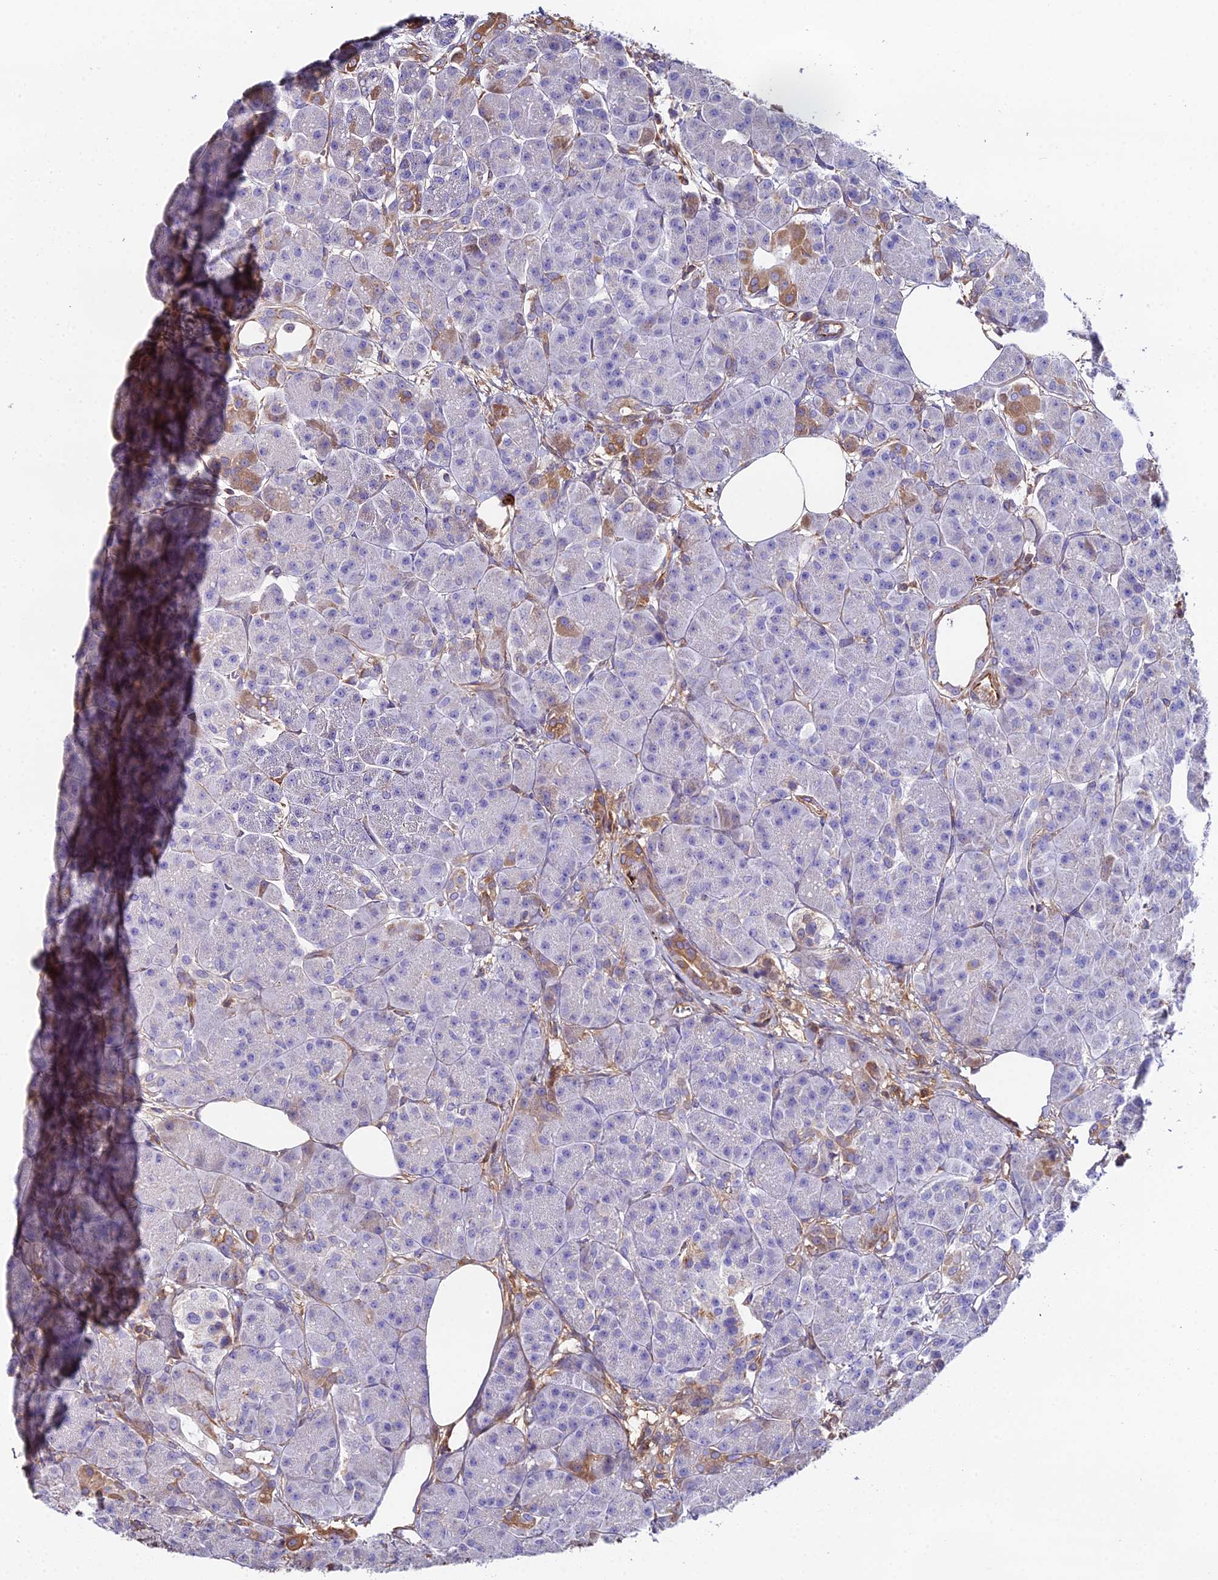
{"staining": {"intensity": "moderate", "quantity": "<25%", "location": "cytoplasmic/membranous"}, "tissue": "pancreas", "cell_type": "Exocrine glandular cells", "image_type": "normal", "snomed": [{"axis": "morphology", "description": "Normal tissue, NOS"}, {"axis": "topography", "description": "Pancreas"}], "caption": "A histopathology image of pancreas stained for a protein demonstrates moderate cytoplasmic/membranous brown staining in exocrine glandular cells. The staining was performed using DAB (3,3'-diaminobenzidine) to visualize the protein expression in brown, while the nuclei were stained in blue with hematoxylin (Magnification: 20x).", "gene": "BEX4", "patient": {"sex": "male", "age": 63}}